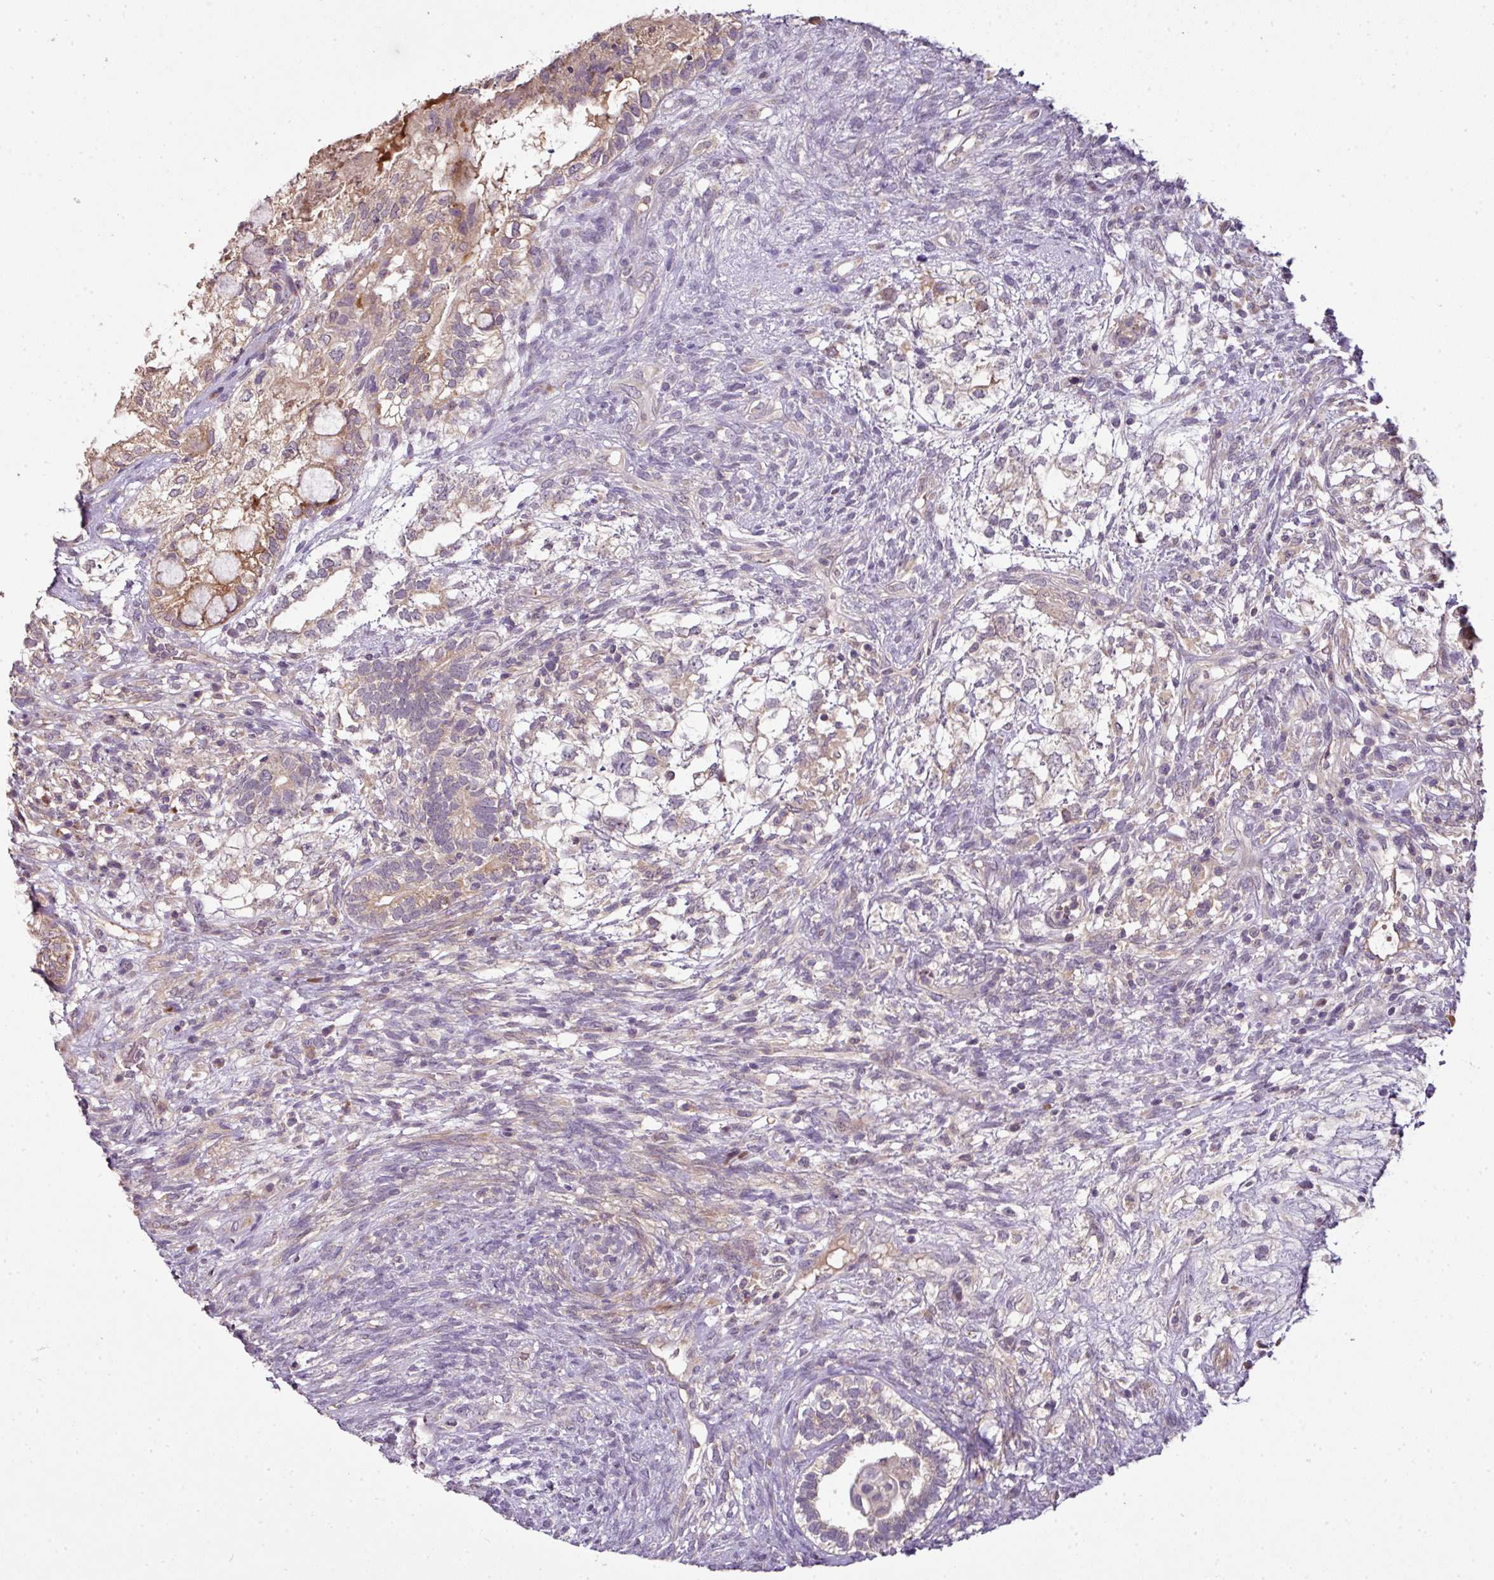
{"staining": {"intensity": "moderate", "quantity": "<25%", "location": "cytoplasmic/membranous"}, "tissue": "testis cancer", "cell_type": "Tumor cells", "image_type": "cancer", "snomed": [{"axis": "morphology", "description": "Seminoma, NOS"}, {"axis": "morphology", "description": "Carcinoma, Embryonal, NOS"}, {"axis": "topography", "description": "Testis"}], "caption": "A high-resolution micrograph shows immunohistochemistry staining of testis cancer (embryonal carcinoma), which exhibits moderate cytoplasmic/membranous positivity in approximately <25% of tumor cells. (IHC, brightfield microscopy, high magnification).", "gene": "SPCS3", "patient": {"sex": "male", "age": 41}}